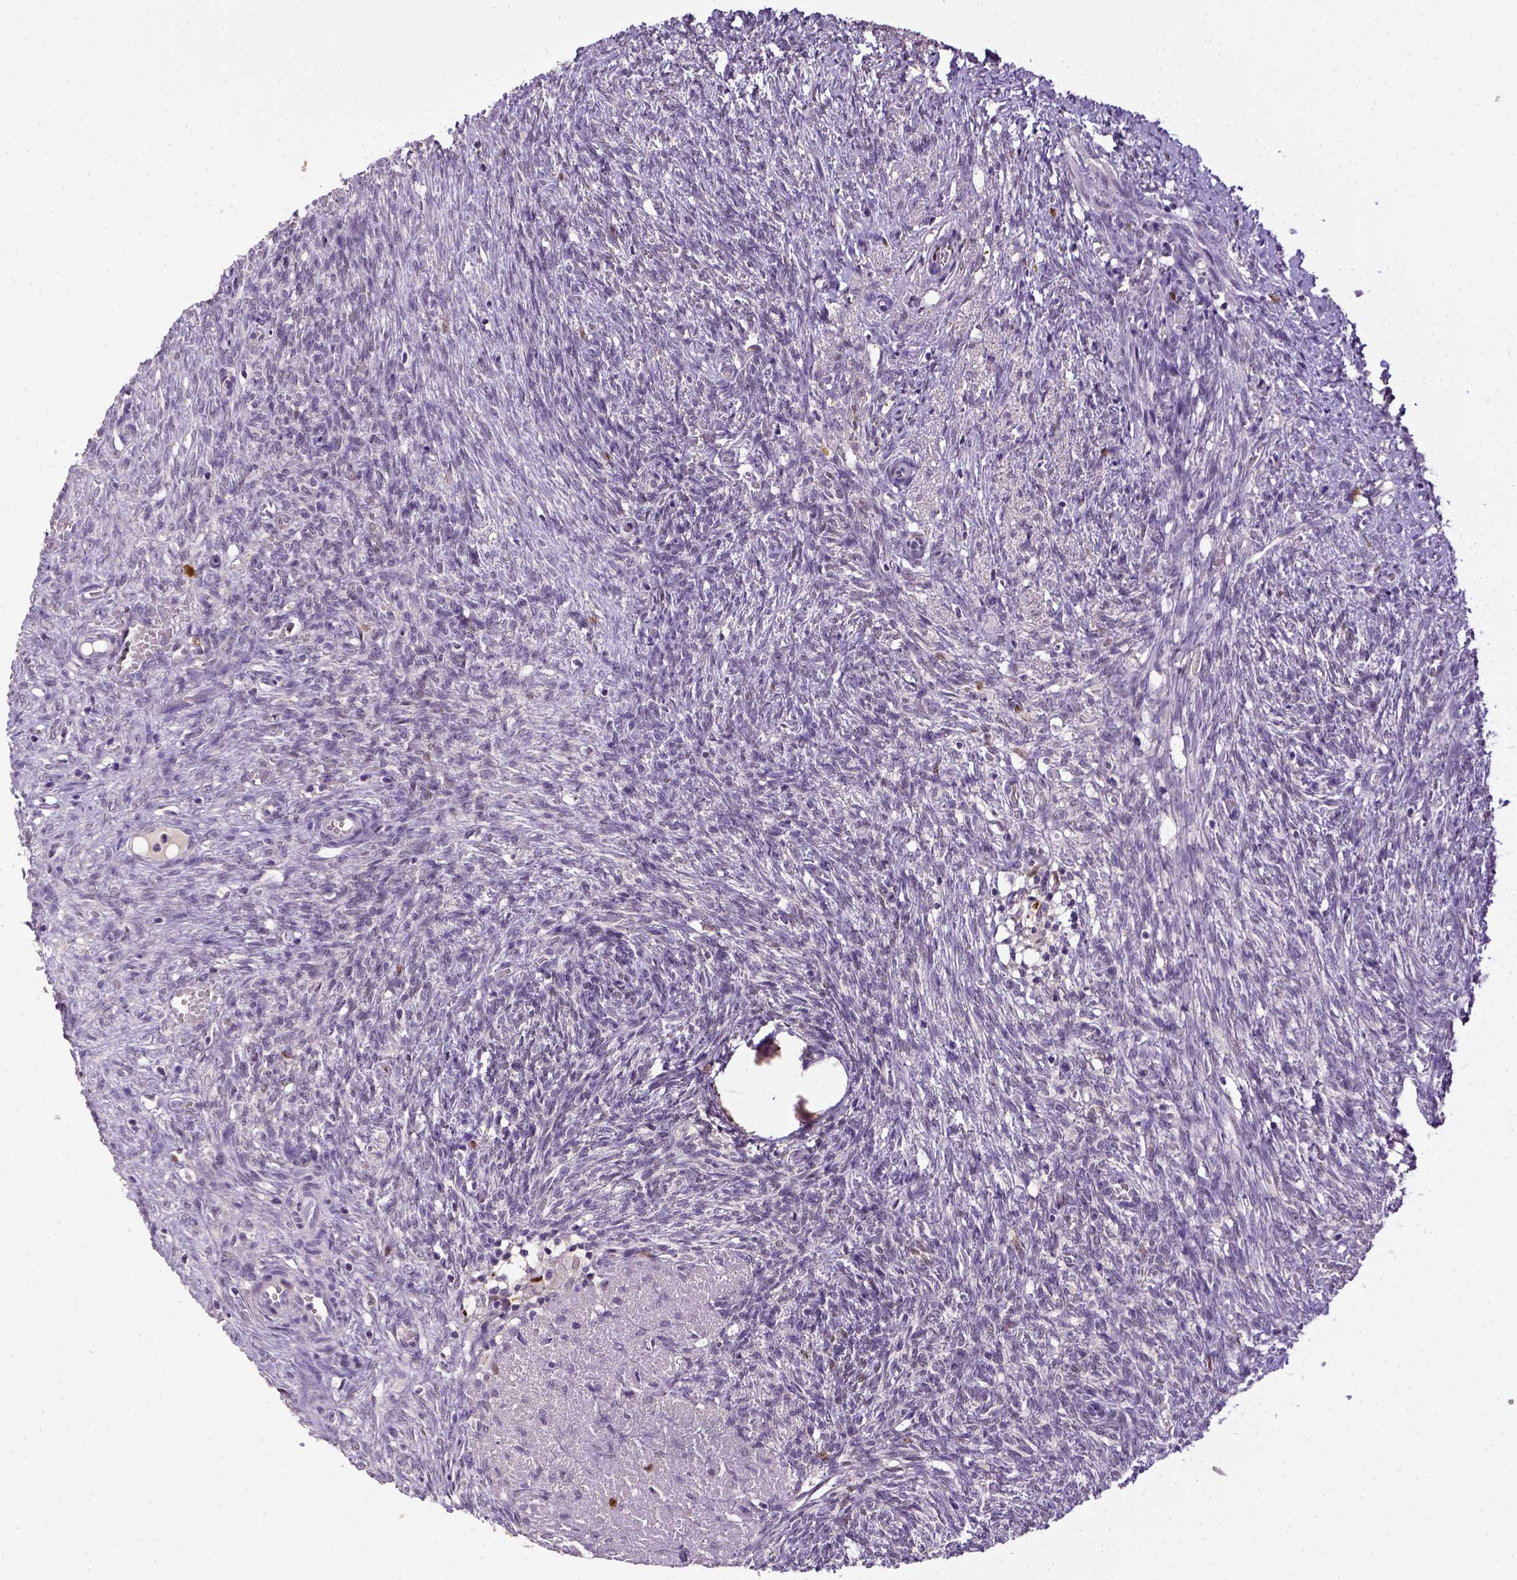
{"staining": {"intensity": "negative", "quantity": "none", "location": "none"}, "tissue": "ovary", "cell_type": "Follicle cells", "image_type": "normal", "snomed": [{"axis": "morphology", "description": "Normal tissue, NOS"}, {"axis": "topography", "description": "Ovary"}], "caption": "Follicle cells show no significant staining in benign ovary.", "gene": "CDKN1A", "patient": {"sex": "female", "age": 46}}